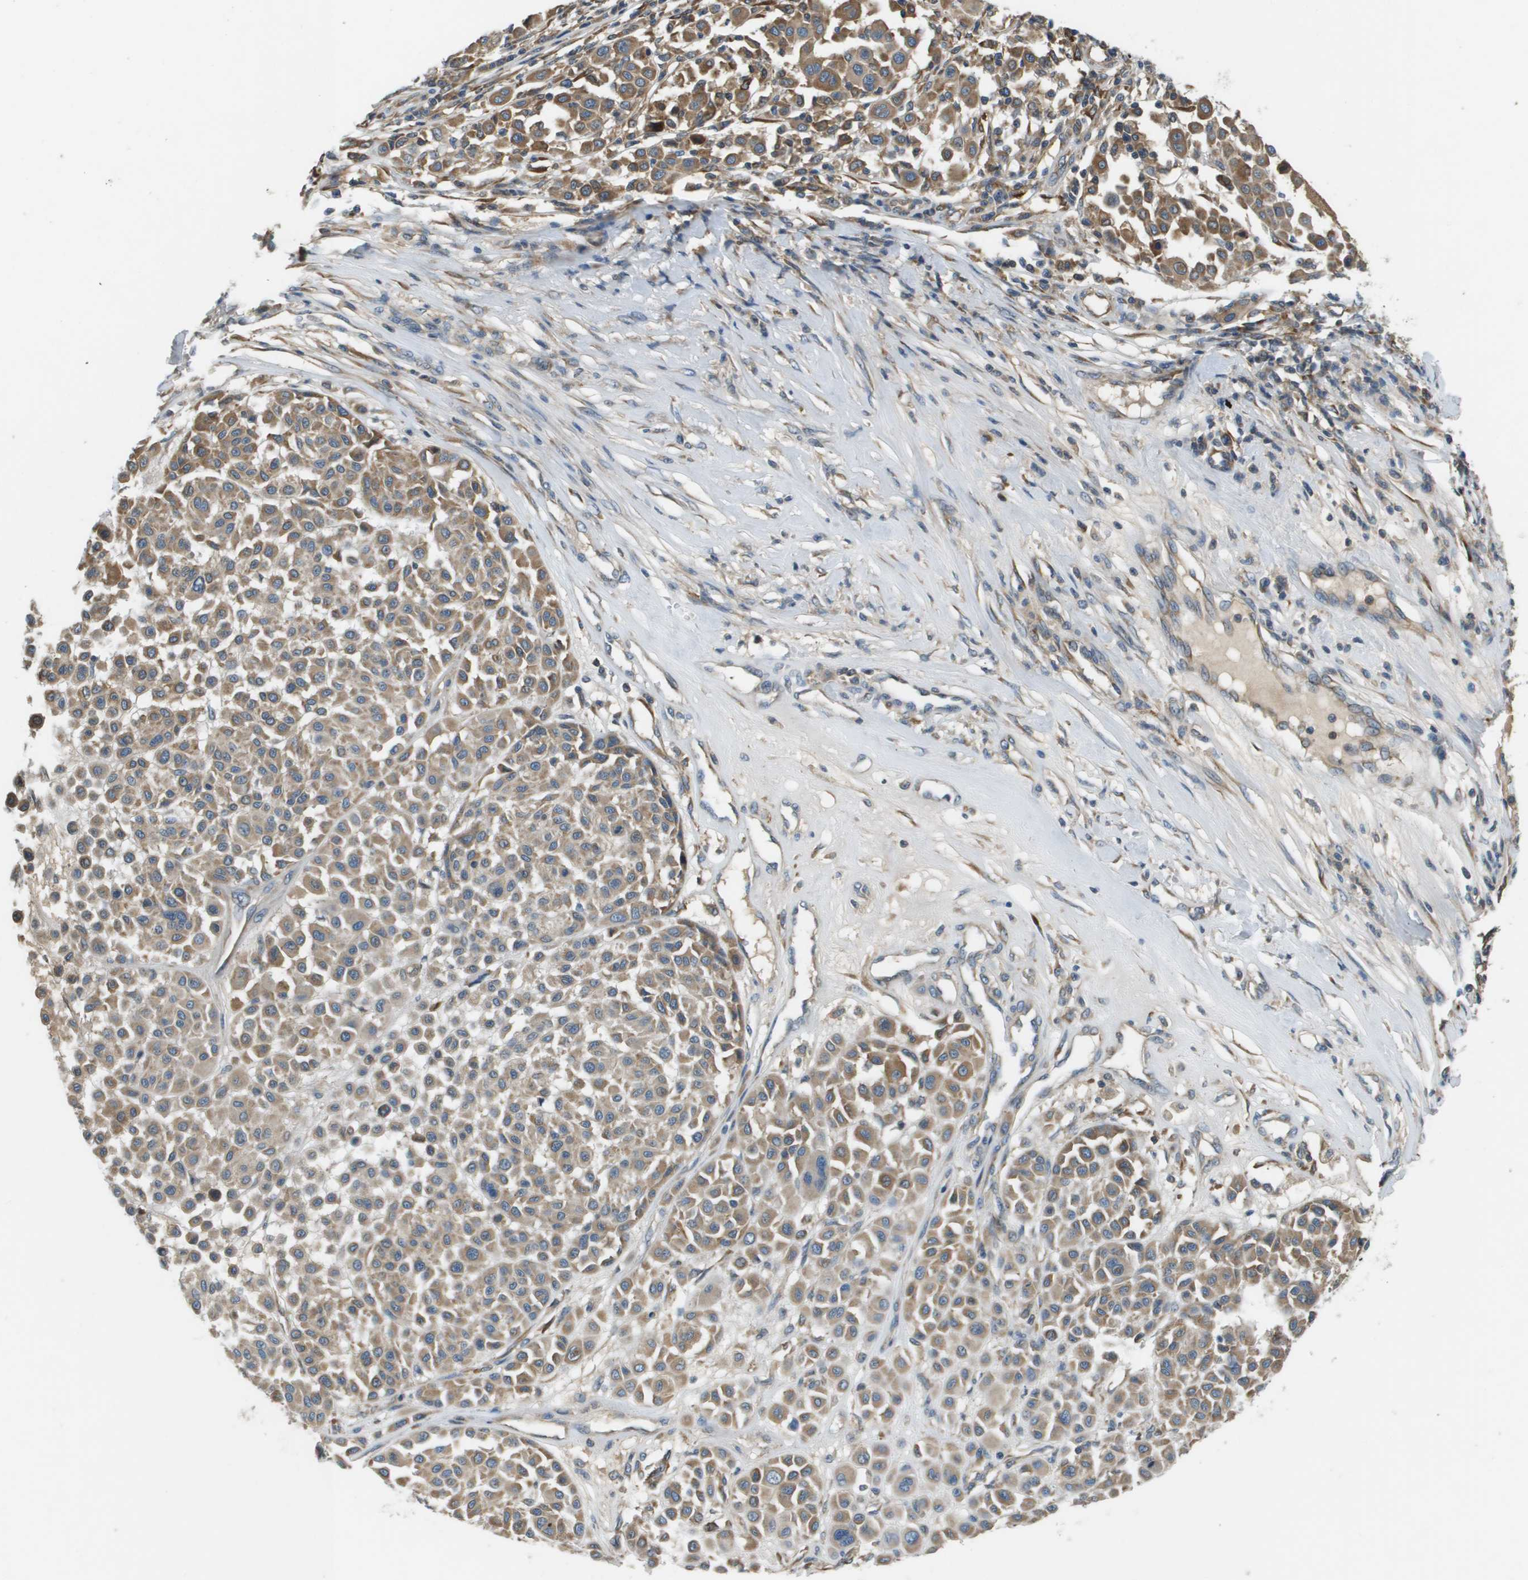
{"staining": {"intensity": "moderate", "quantity": "25%-75%", "location": "cytoplasmic/membranous"}, "tissue": "melanoma", "cell_type": "Tumor cells", "image_type": "cancer", "snomed": [{"axis": "morphology", "description": "Malignant melanoma, Metastatic site"}, {"axis": "topography", "description": "Soft tissue"}], "caption": "Immunohistochemistry (DAB (3,3'-diaminobenzidine)) staining of human malignant melanoma (metastatic site) reveals moderate cytoplasmic/membranous protein positivity in about 25%-75% of tumor cells.", "gene": "SAMSN1", "patient": {"sex": "male", "age": 41}}